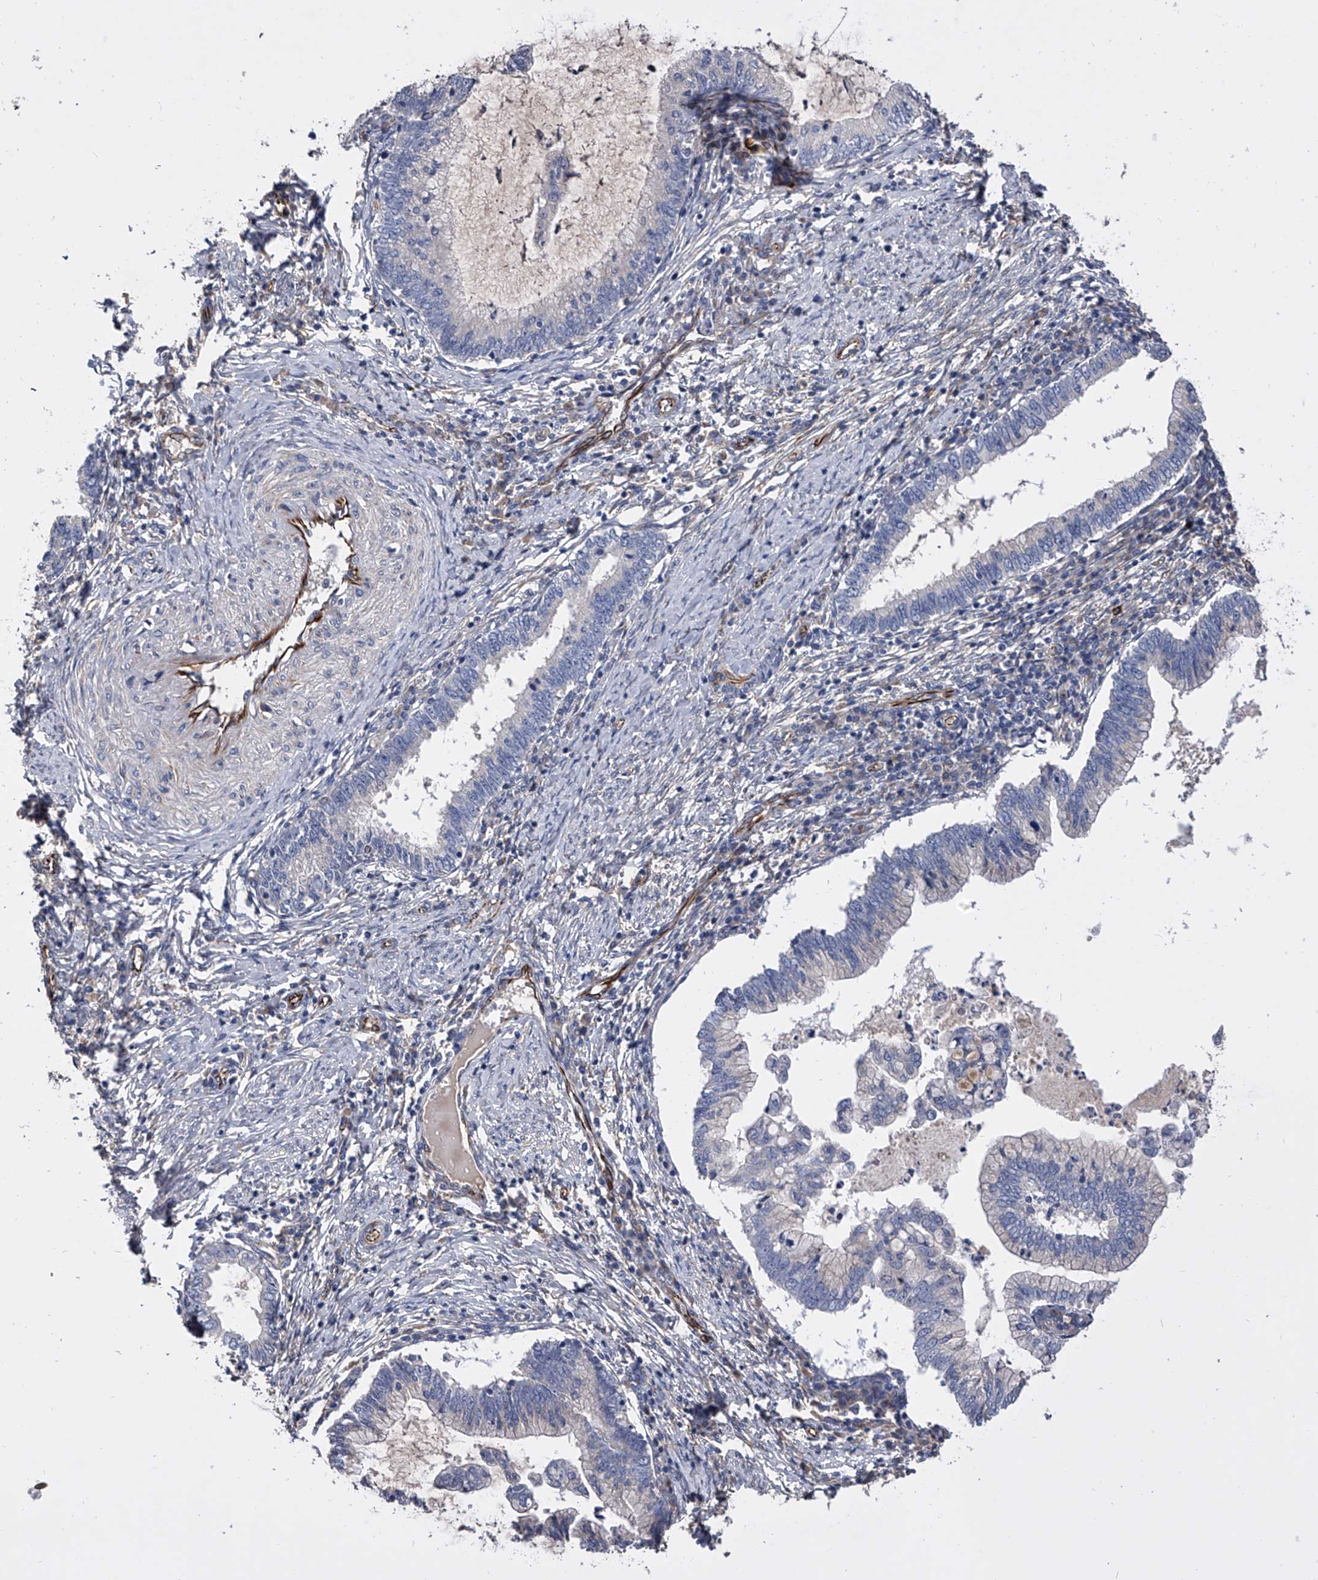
{"staining": {"intensity": "negative", "quantity": "none", "location": "none"}, "tissue": "cervical cancer", "cell_type": "Tumor cells", "image_type": "cancer", "snomed": [{"axis": "morphology", "description": "Adenocarcinoma, NOS"}, {"axis": "topography", "description": "Cervix"}], "caption": "A photomicrograph of human cervical cancer (adenocarcinoma) is negative for staining in tumor cells. Nuclei are stained in blue.", "gene": "EFCAB7", "patient": {"sex": "female", "age": 36}}